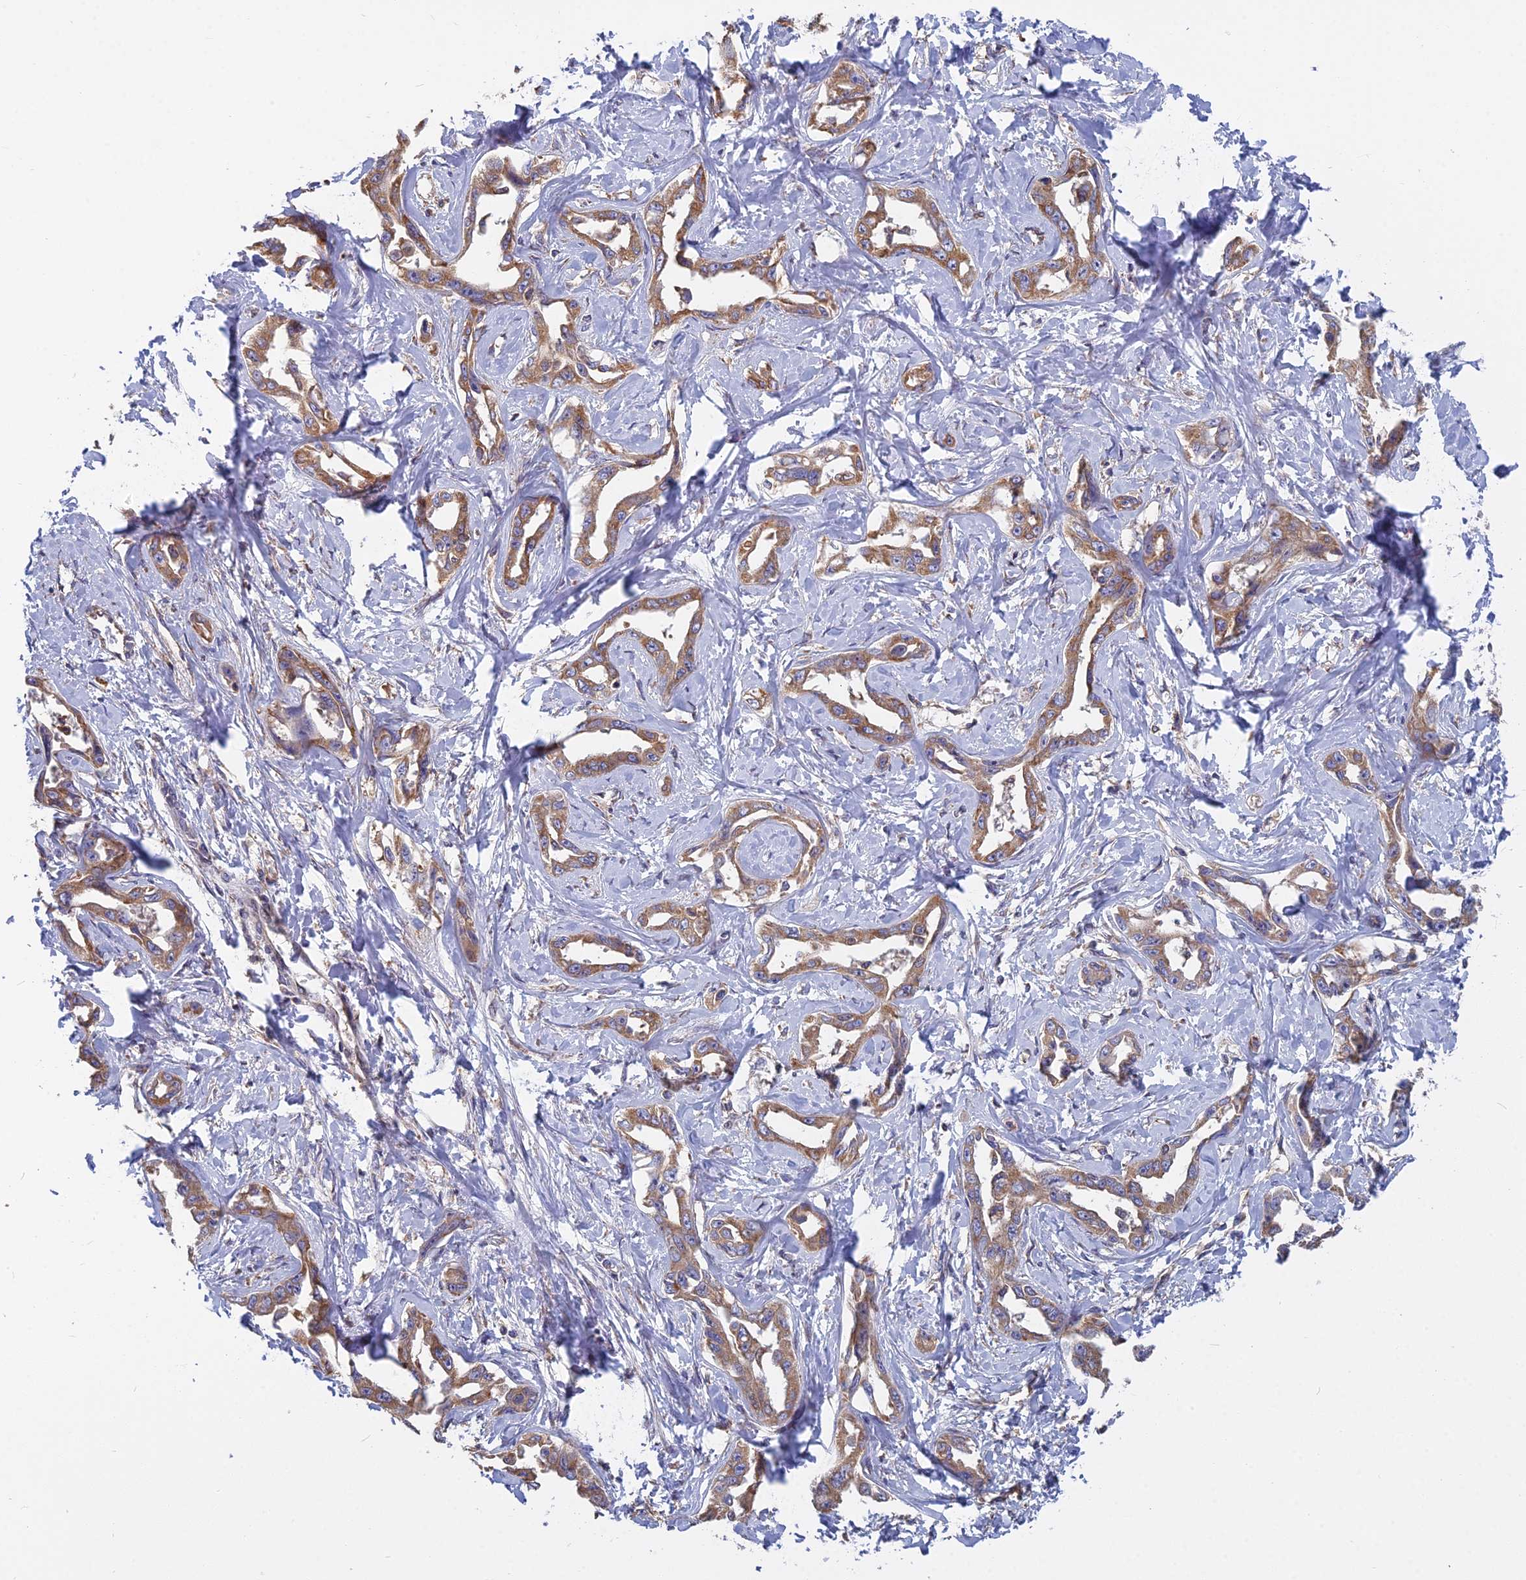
{"staining": {"intensity": "moderate", "quantity": ">75%", "location": "cytoplasmic/membranous"}, "tissue": "liver cancer", "cell_type": "Tumor cells", "image_type": "cancer", "snomed": [{"axis": "morphology", "description": "Cholangiocarcinoma"}, {"axis": "topography", "description": "Liver"}], "caption": "Immunohistochemistry of cholangiocarcinoma (liver) reveals medium levels of moderate cytoplasmic/membranous staining in approximately >75% of tumor cells.", "gene": "KIAA1143", "patient": {"sex": "male", "age": 59}}